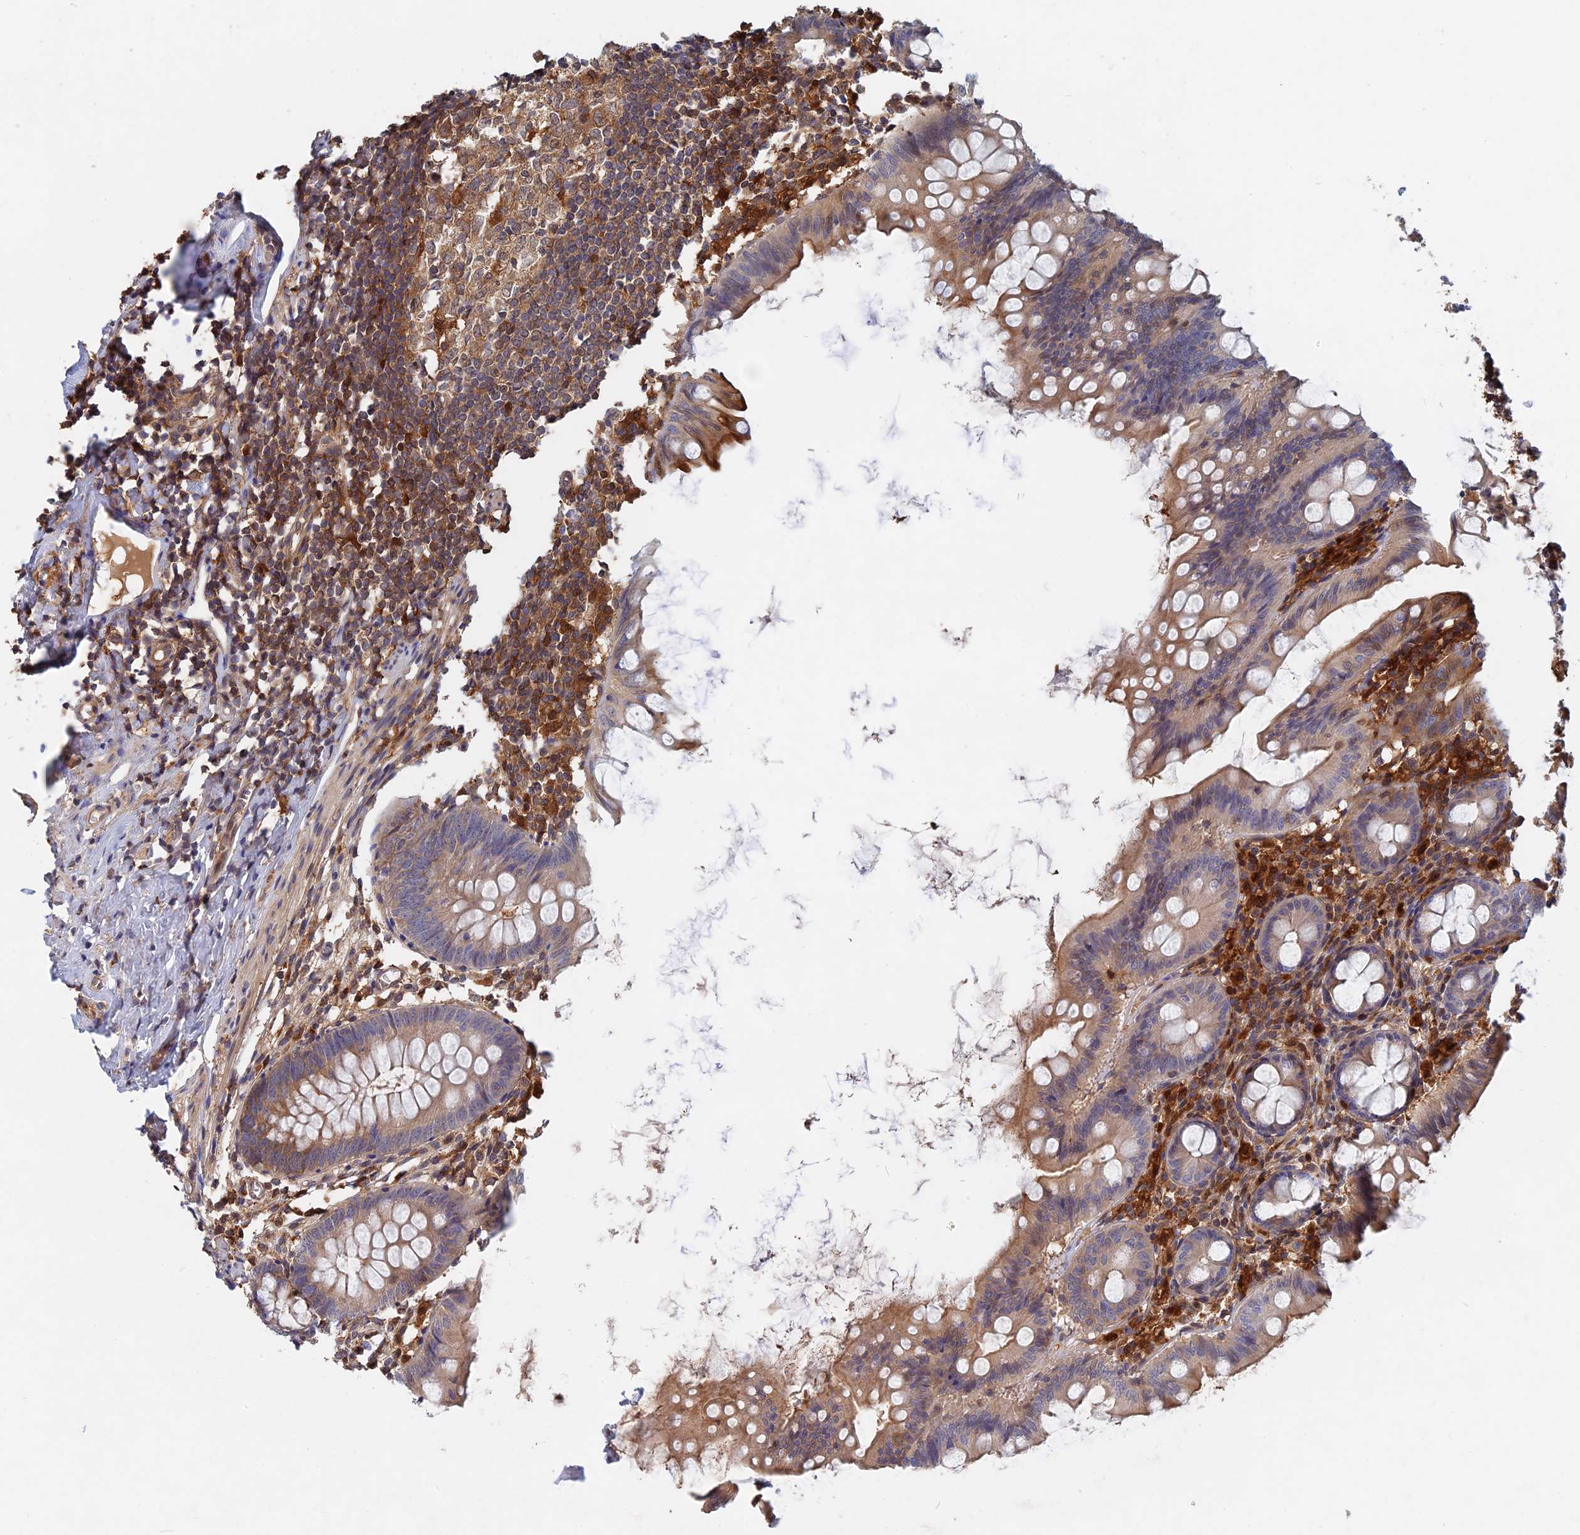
{"staining": {"intensity": "weak", "quantity": "<25%", "location": "cytoplasmic/membranous"}, "tissue": "appendix", "cell_type": "Glandular cells", "image_type": "normal", "snomed": [{"axis": "morphology", "description": "Normal tissue, NOS"}, {"axis": "topography", "description": "Appendix"}], "caption": "Immunohistochemistry (IHC) histopathology image of normal appendix stained for a protein (brown), which exhibits no positivity in glandular cells.", "gene": "BLVRA", "patient": {"sex": "female", "age": 51}}